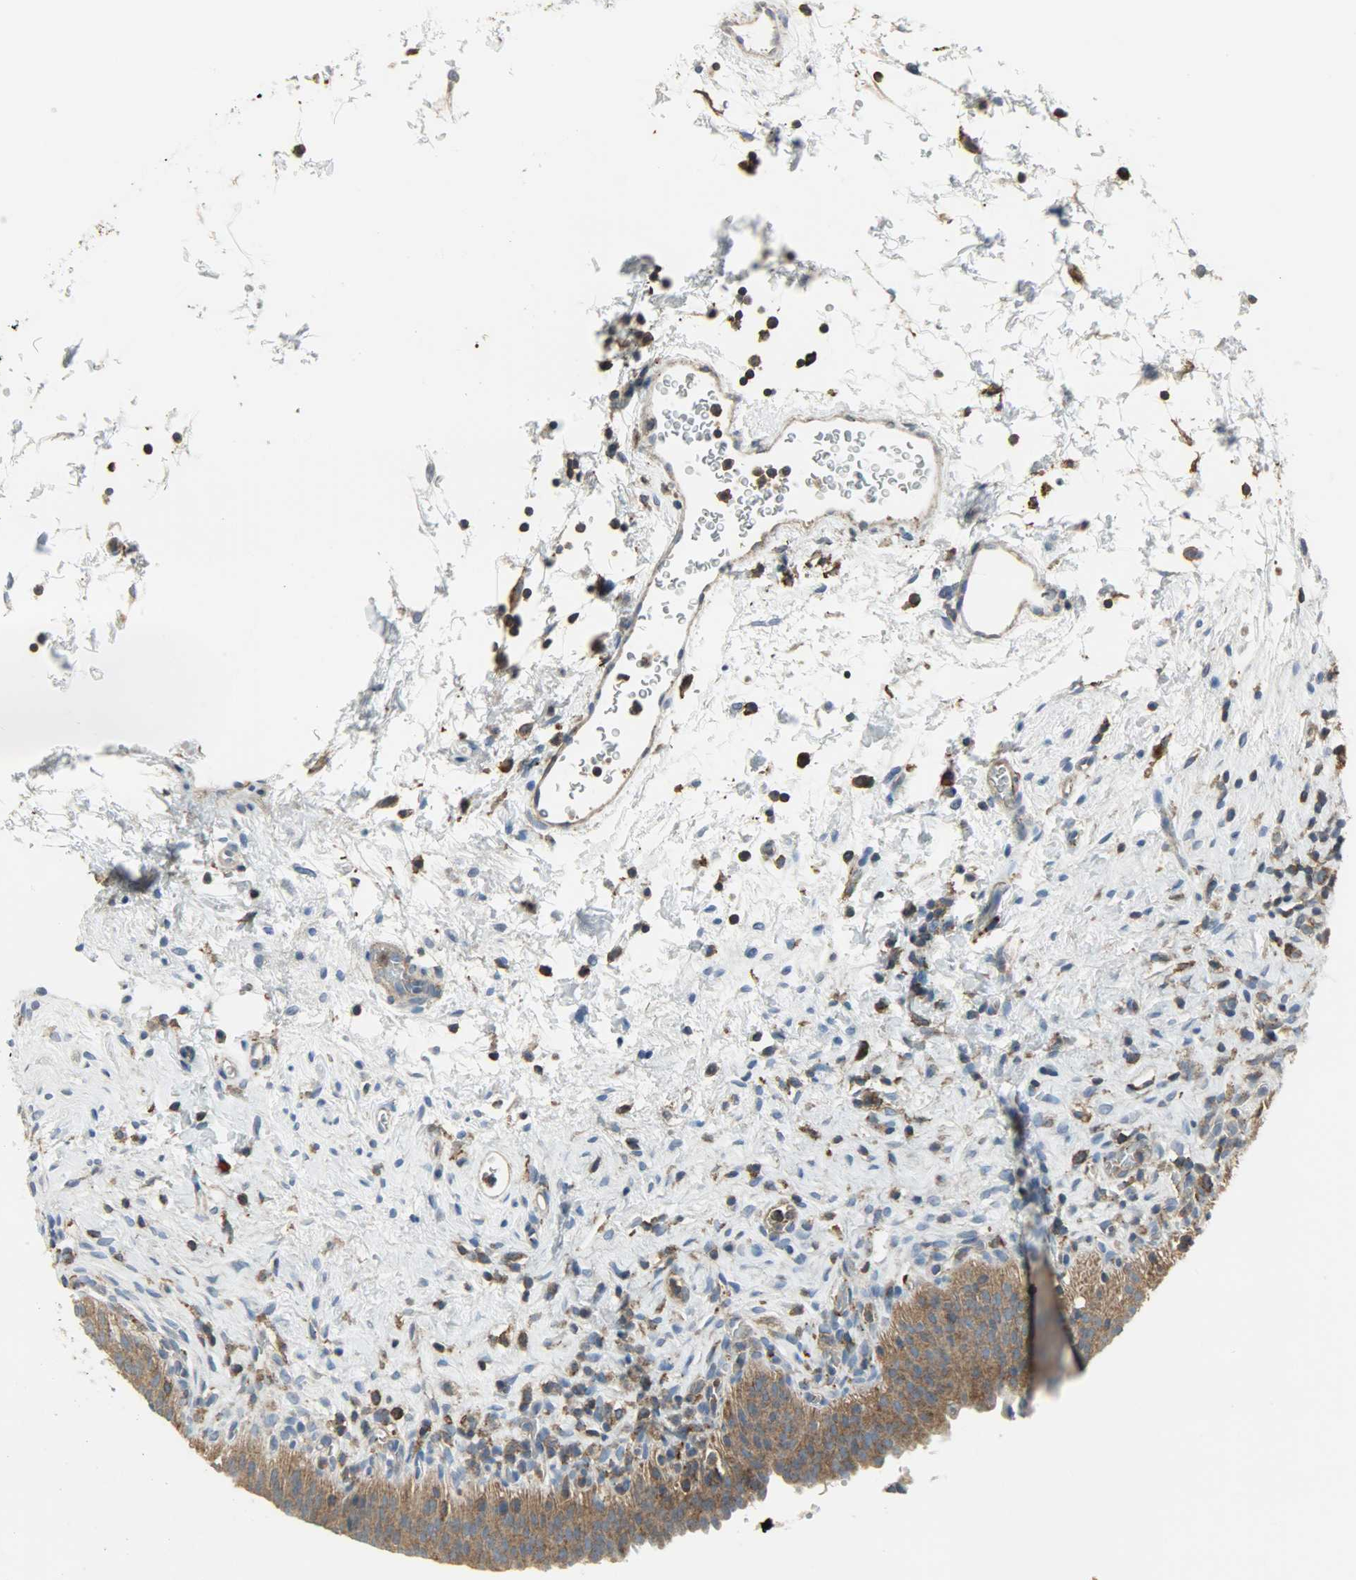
{"staining": {"intensity": "strong", "quantity": ">75%", "location": "cytoplasmic/membranous"}, "tissue": "urinary bladder", "cell_type": "Urothelial cells", "image_type": "normal", "snomed": [{"axis": "morphology", "description": "Normal tissue, NOS"}, {"axis": "topography", "description": "Urinary bladder"}], "caption": "Immunohistochemical staining of unremarkable urinary bladder displays strong cytoplasmic/membranous protein staining in about >75% of urothelial cells. Using DAB (brown) and hematoxylin (blue) stains, captured at high magnification using brightfield microscopy.", "gene": "DNAJA4", "patient": {"sex": "male", "age": 51}}